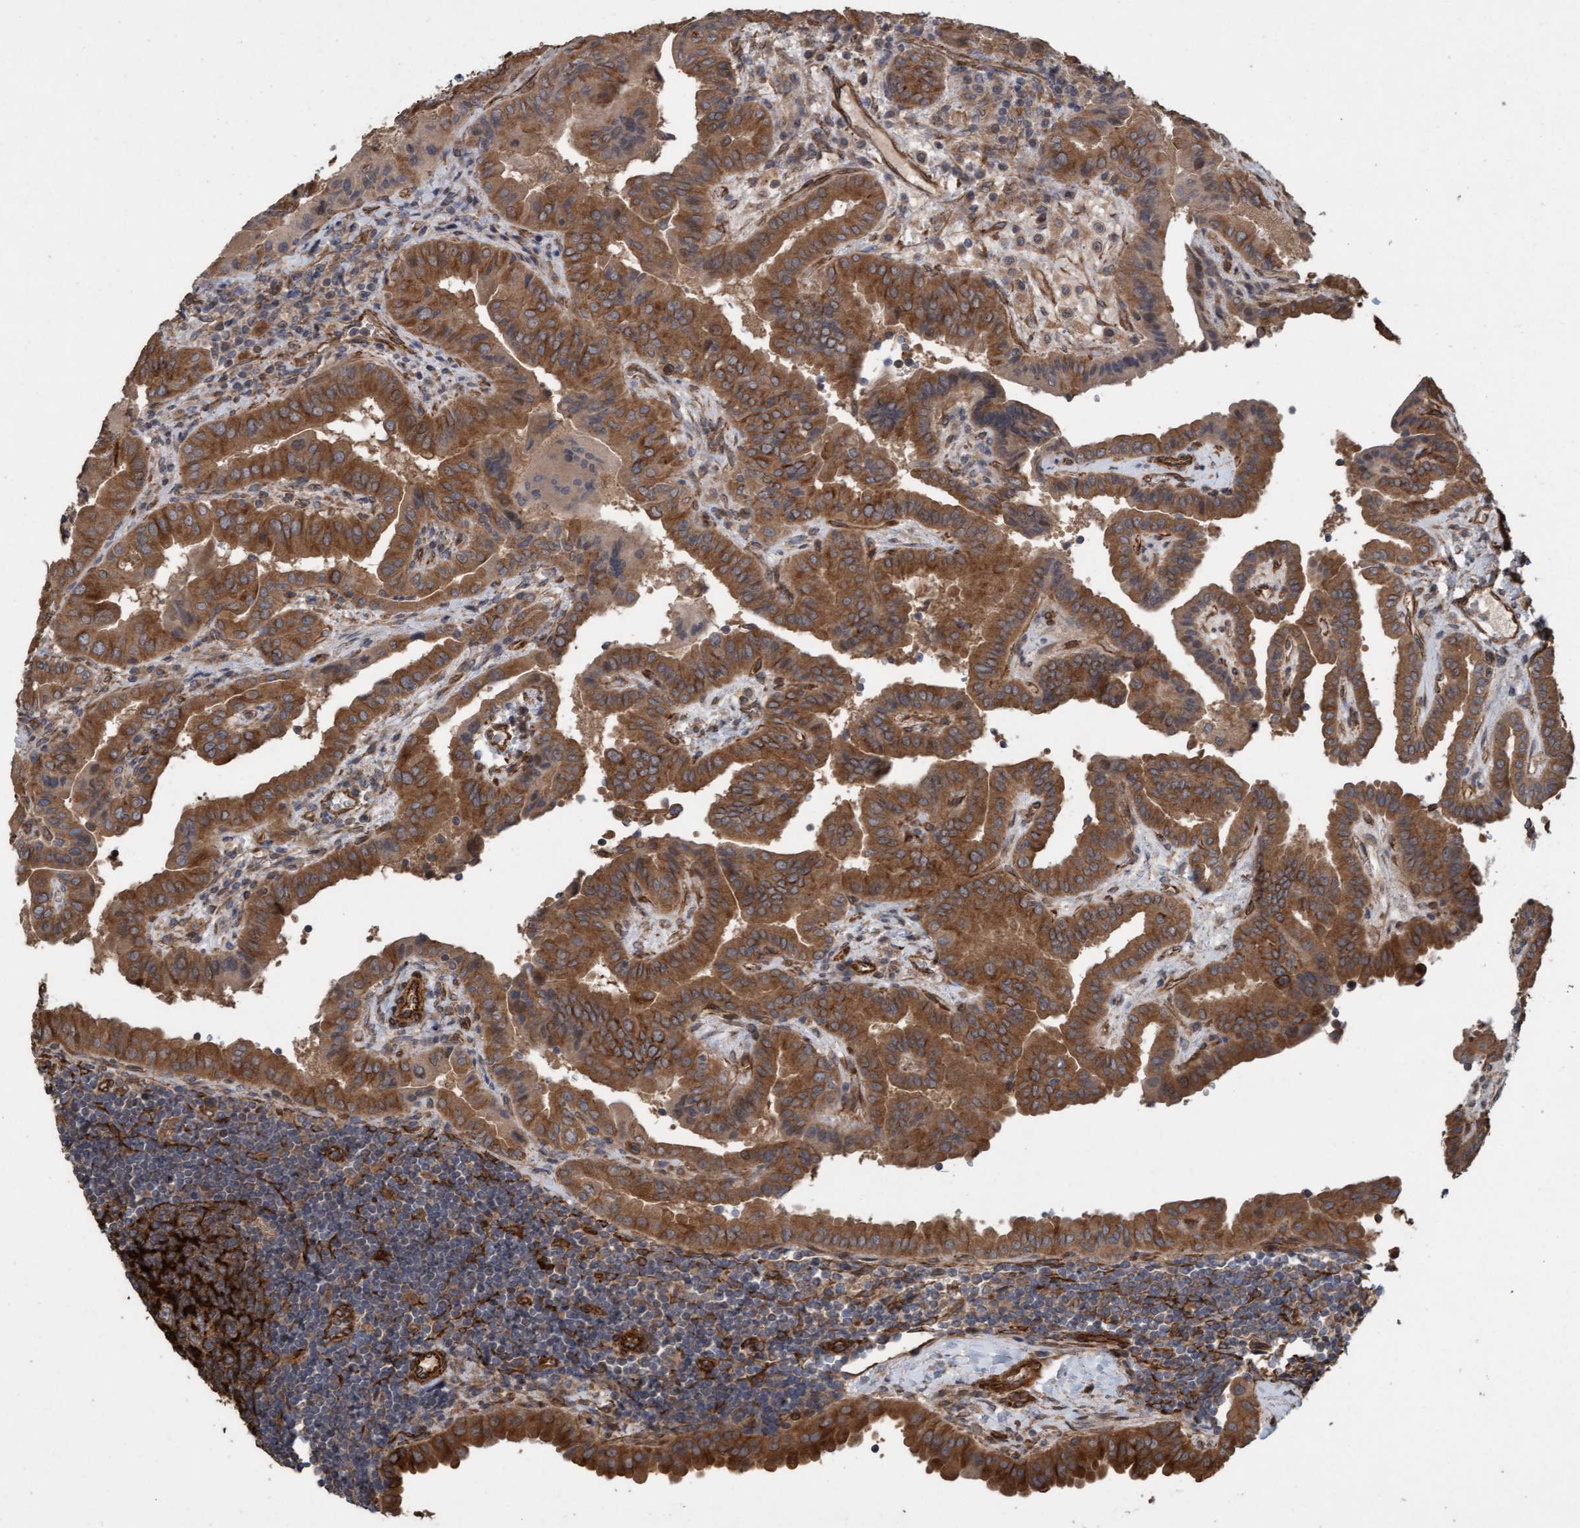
{"staining": {"intensity": "strong", "quantity": ">75%", "location": "cytoplasmic/membranous"}, "tissue": "thyroid cancer", "cell_type": "Tumor cells", "image_type": "cancer", "snomed": [{"axis": "morphology", "description": "Papillary adenocarcinoma, NOS"}, {"axis": "topography", "description": "Thyroid gland"}], "caption": "Papillary adenocarcinoma (thyroid) was stained to show a protein in brown. There is high levels of strong cytoplasmic/membranous expression in approximately >75% of tumor cells.", "gene": "CDC42EP4", "patient": {"sex": "male", "age": 33}}